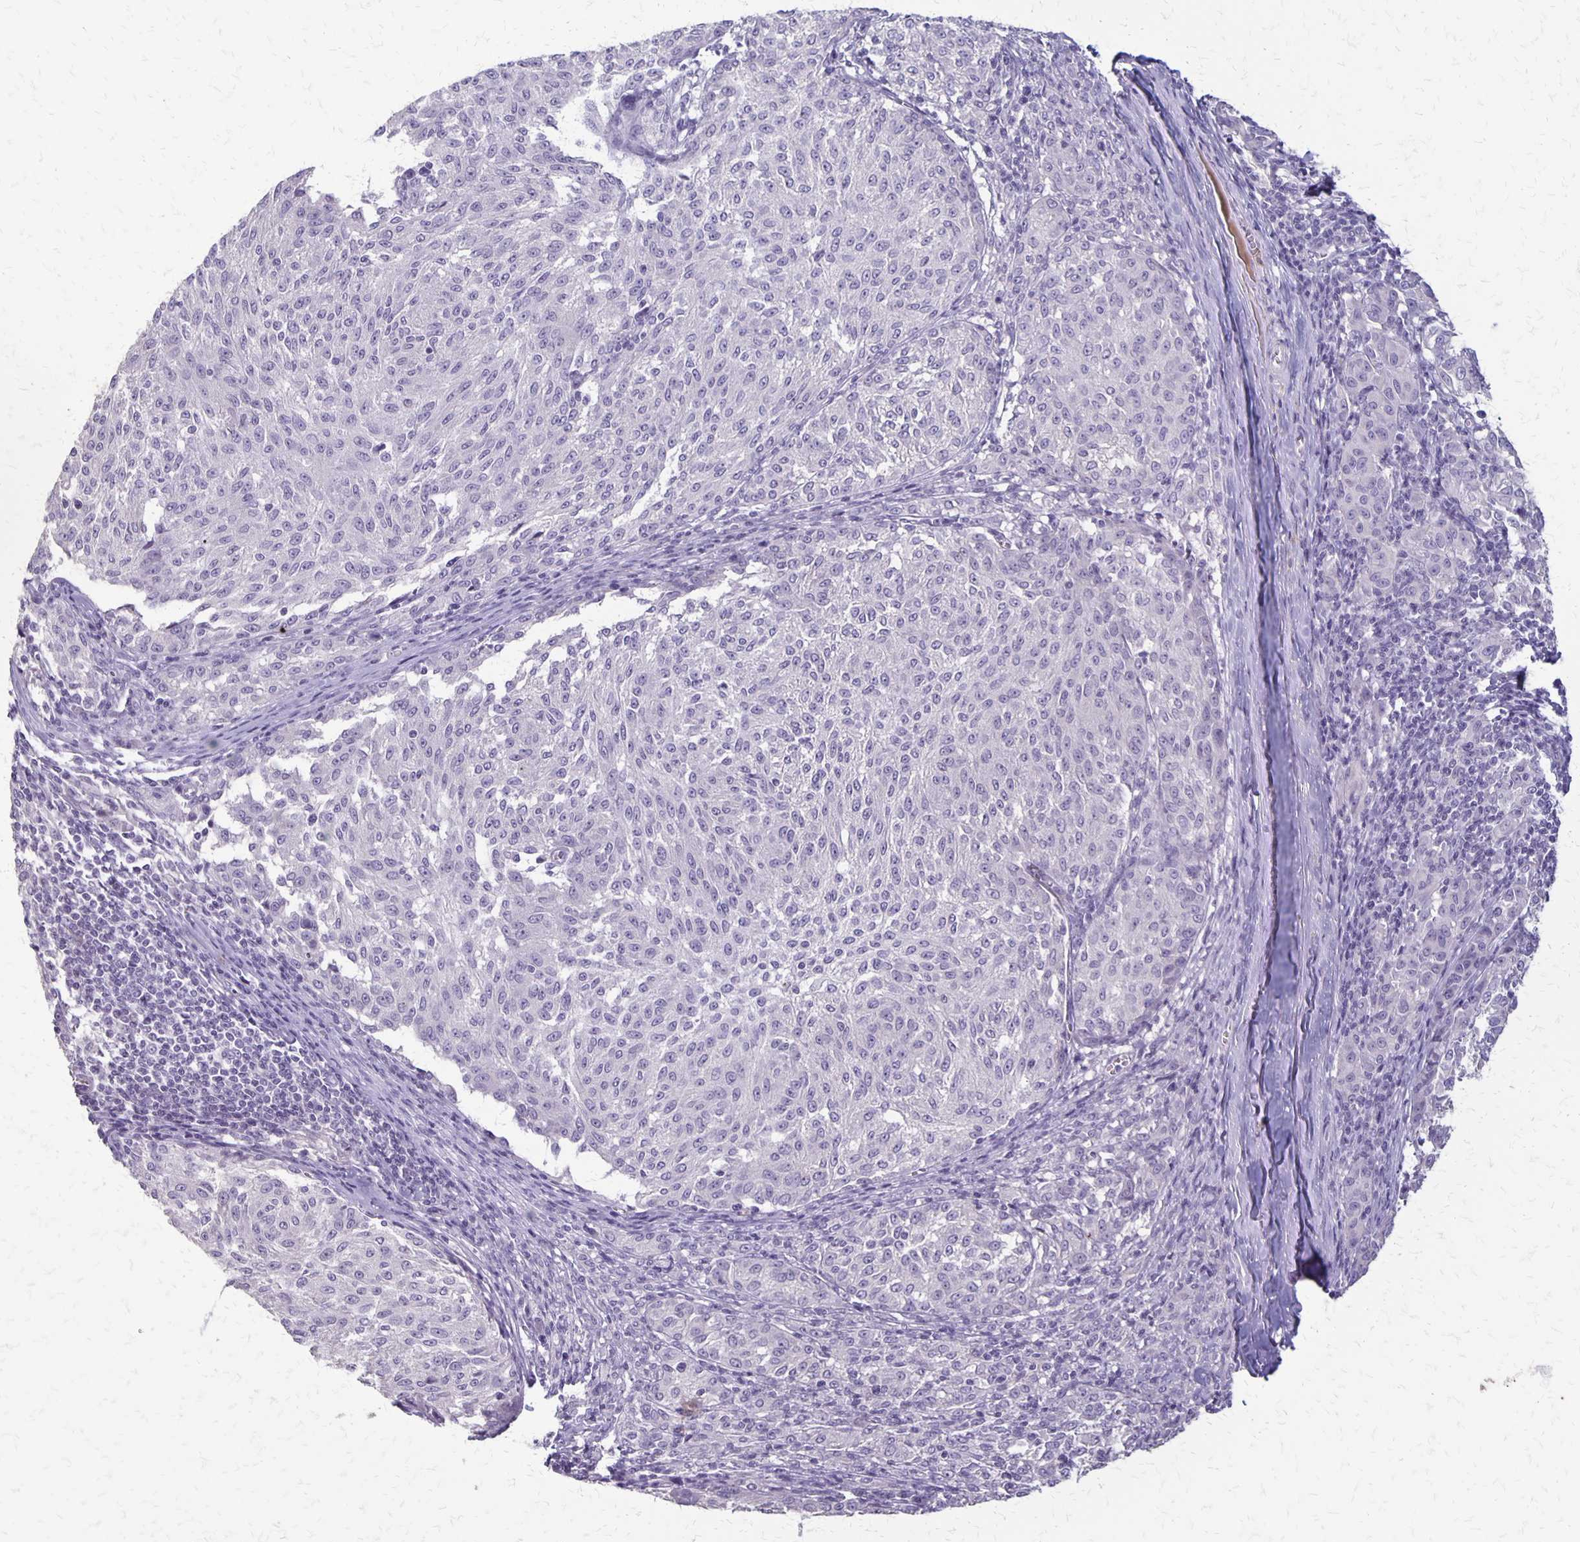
{"staining": {"intensity": "negative", "quantity": "none", "location": "none"}, "tissue": "melanoma", "cell_type": "Tumor cells", "image_type": "cancer", "snomed": [{"axis": "morphology", "description": "Malignant melanoma, NOS"}, {"axis": "topography", "description": "Skin"}], "caption": "The immunohistochemistry image has no significant positivity in tumor cells of melanoma tissue. Nuclei are stained in blue.", "gene": "SEPTIN5", "patient": {"sex": "female", "age": 72}}